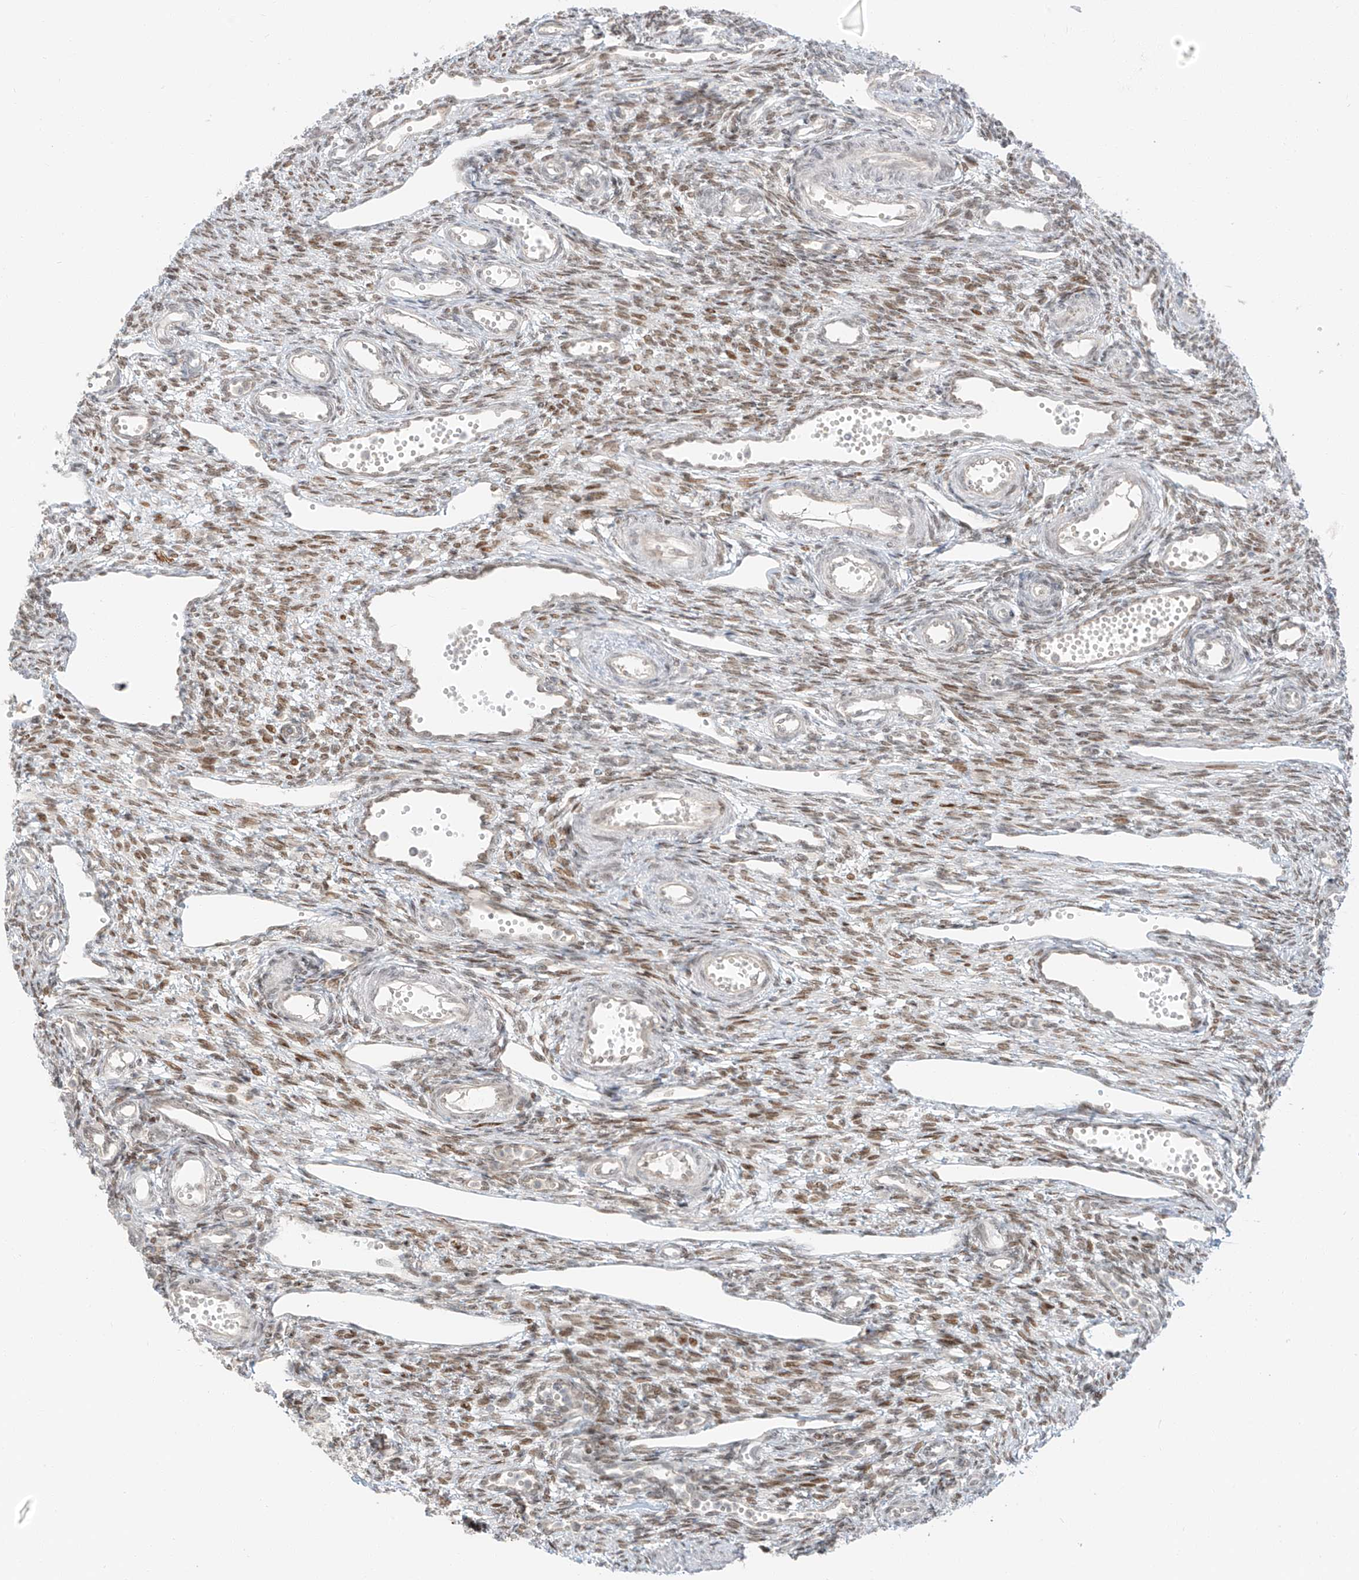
{"staining": {"intensity": "moderate", "quantity": ">75%", "location": "nuclear"}, "tissue": "ovary", "cell_type": "Ovarian stroma cells", "image_type": "normal", "snomed": [{"axis": "morphology", "description": "Normal tissue, NOS"}, {"axis": "morphology", "description": "Cyst, NOS"}, {"axis": "topography", "description": "Ovary"}], "caption": "Immunohistochemistry of unremarkable ovary displays medium levels of moderate nuclear expression in about >75% of ovarian stroma cells. The protein of interest is stained brown, and the nuclei are stained in blue (DAB IHC with brightfield microscopy, high magnification).", "gene": "ZNF774", "patient": {"sex": "female", "age": 33}}